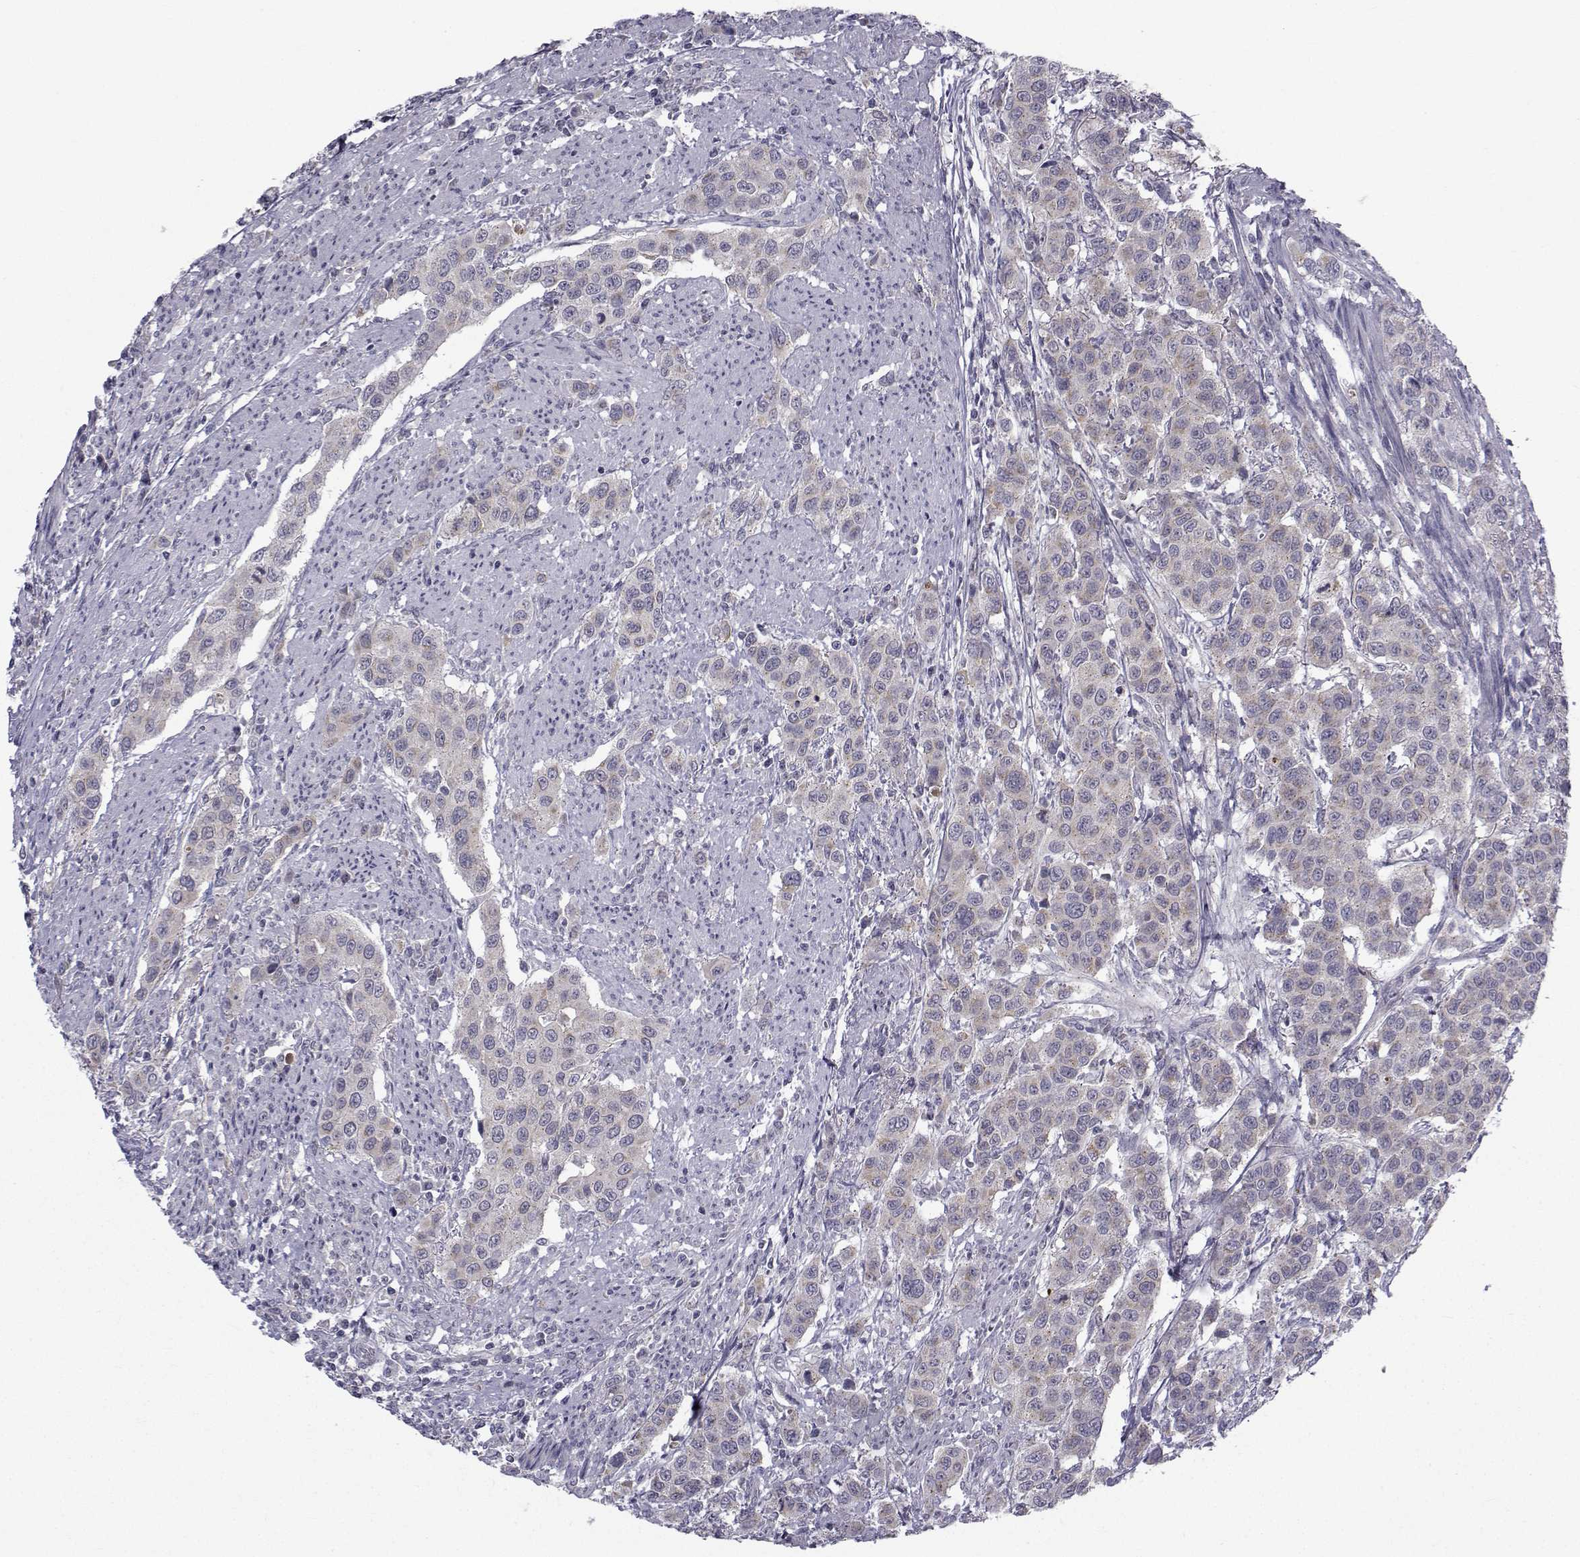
{"staining": {"intensity": "negative", "quantity": "none", "location": "none"}, "tissue": "urothelial cancer", "cell_type": "Tumor cells", "image_type": "cancer", "snomed": [{"axis": "morphology", "description": "Urothelial carcinoma, High grade"}, {"axis": "topography", "description": "Urinary bladder"}], "caption": "The image shows no significant positivity in tumor cells of high-grade urothelial carcinoma.", "gene": "ANGPT1", "patient": {"sex": "female", "age": 58}}